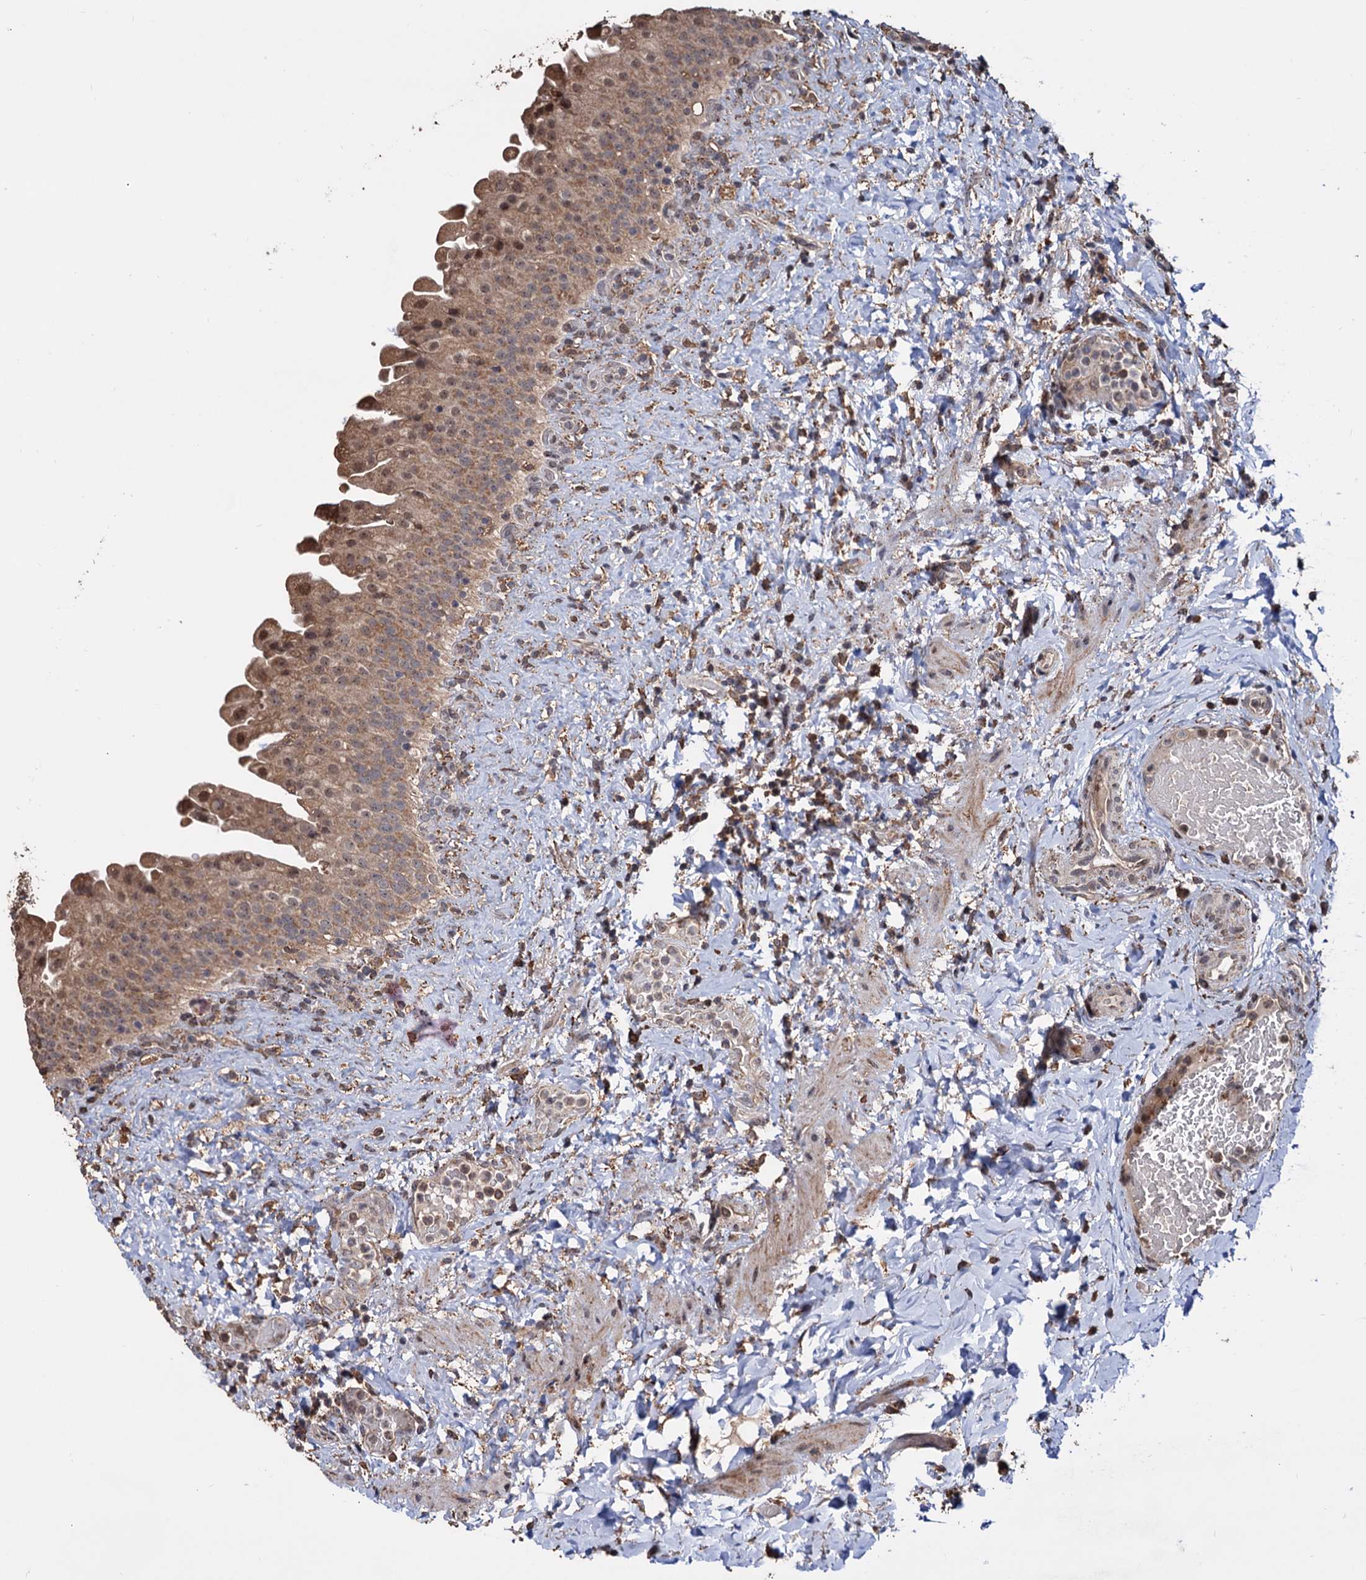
{"staining": {"intensity": "moderate", "quantity": "25%-75%", "location": "cytoplasmic/membranous,nuclear"}, "tissue": "urinary bladder", "cell_type": "Urothelial cells", "image_type": "normal", "snomed": [{"axis": "morphology", "description": "Normal tissue, NOS"}, {"axis": "topography", "description": "Urinary bladder"}], "caption": "Urinary bladder stained with IHC demonstrates moderate cytoplasmic/membranous,nuclear expression in about 25%-75% of urothelial cells. (Stains: DAB in brown, nuclei in blue, Microscopy: brightfield microscopy at high magnification).", "gene": "TBC1D12", "patient": {"sex": "female", "age": 27}}